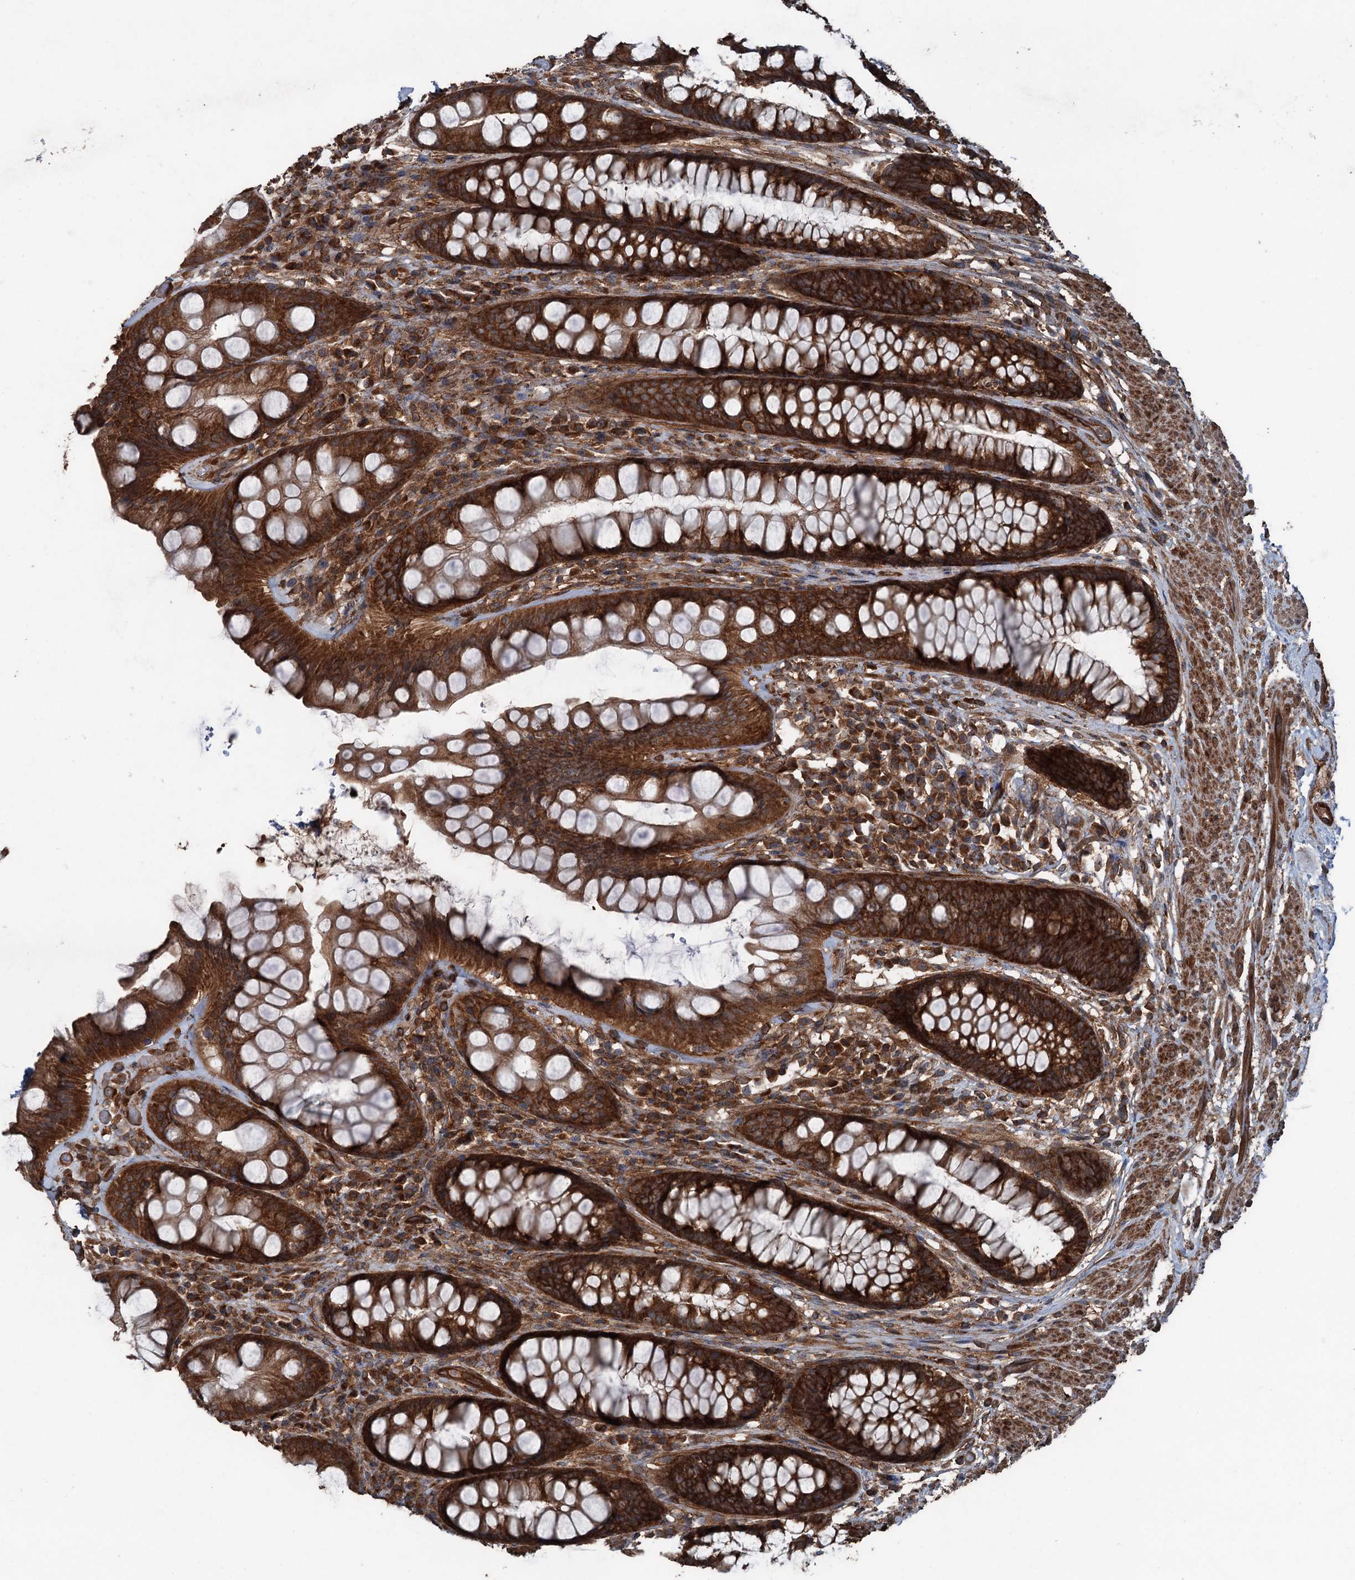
{"staining": {"intensity": "strong", "quantity": ">75%", "location": "cytoplasmic/membranous"}, "tissue": "rectum", "cell_type": "Glandular cells", "image_type": "normal", "snomed": [{"axis": "morphology", "description": "Normal tissue, NOS"}, {"axis": "topography", "description": "Rectum"}], "caption": "Immunohistochemical staining of normal rectum displays strong cytoplasmic/membranous protein positivity in approximately >75% of glandular cells.", "gene": "RNF214", "patient": {"sex": "male", "age": 74}}